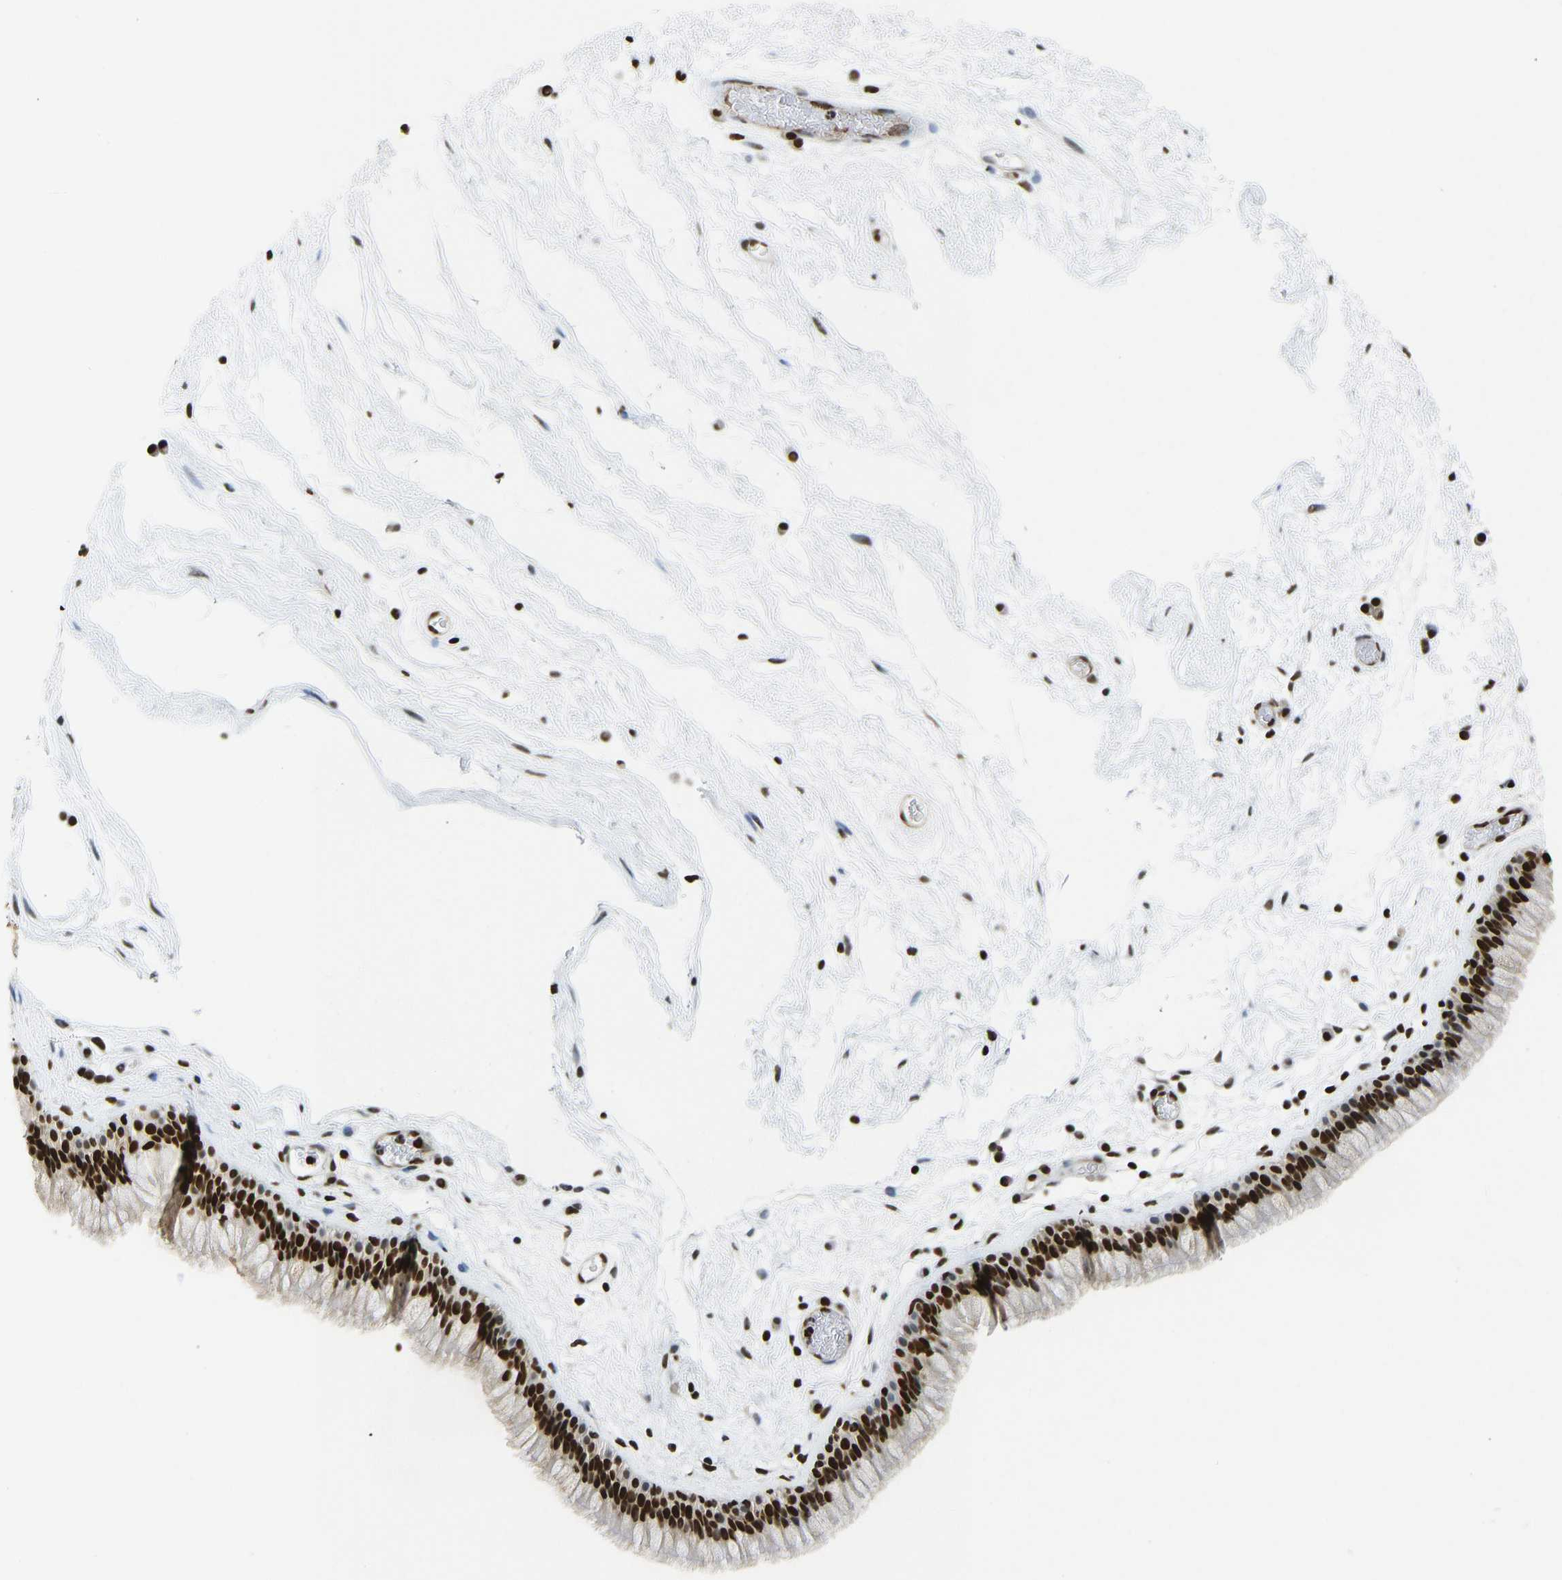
{"staining": {"intensity": "strong", "quantity": ">75%", "location": "nuclear"}, "tissue": "nasopharynx", "cell_type": "Respiratory epithelial cells", "image_type": "normal", "snomed": [{"axis": "morphology", "description": "Normal tissue, NOS"}, {"axis": "morphology", "description": "Inflammation, NOS"}, {"axis": "topography", "description": "Nasopharynx"}], "caption": "Protein expression analysis of normal nasopharynx displays strong nuclear expression in approximately >75% of respiratory epithelial cells. (IHC, brightfield microscopy, high magnification).", "gene": "ZSCAN20", "patient": {"sex": "male", "age": 48}}